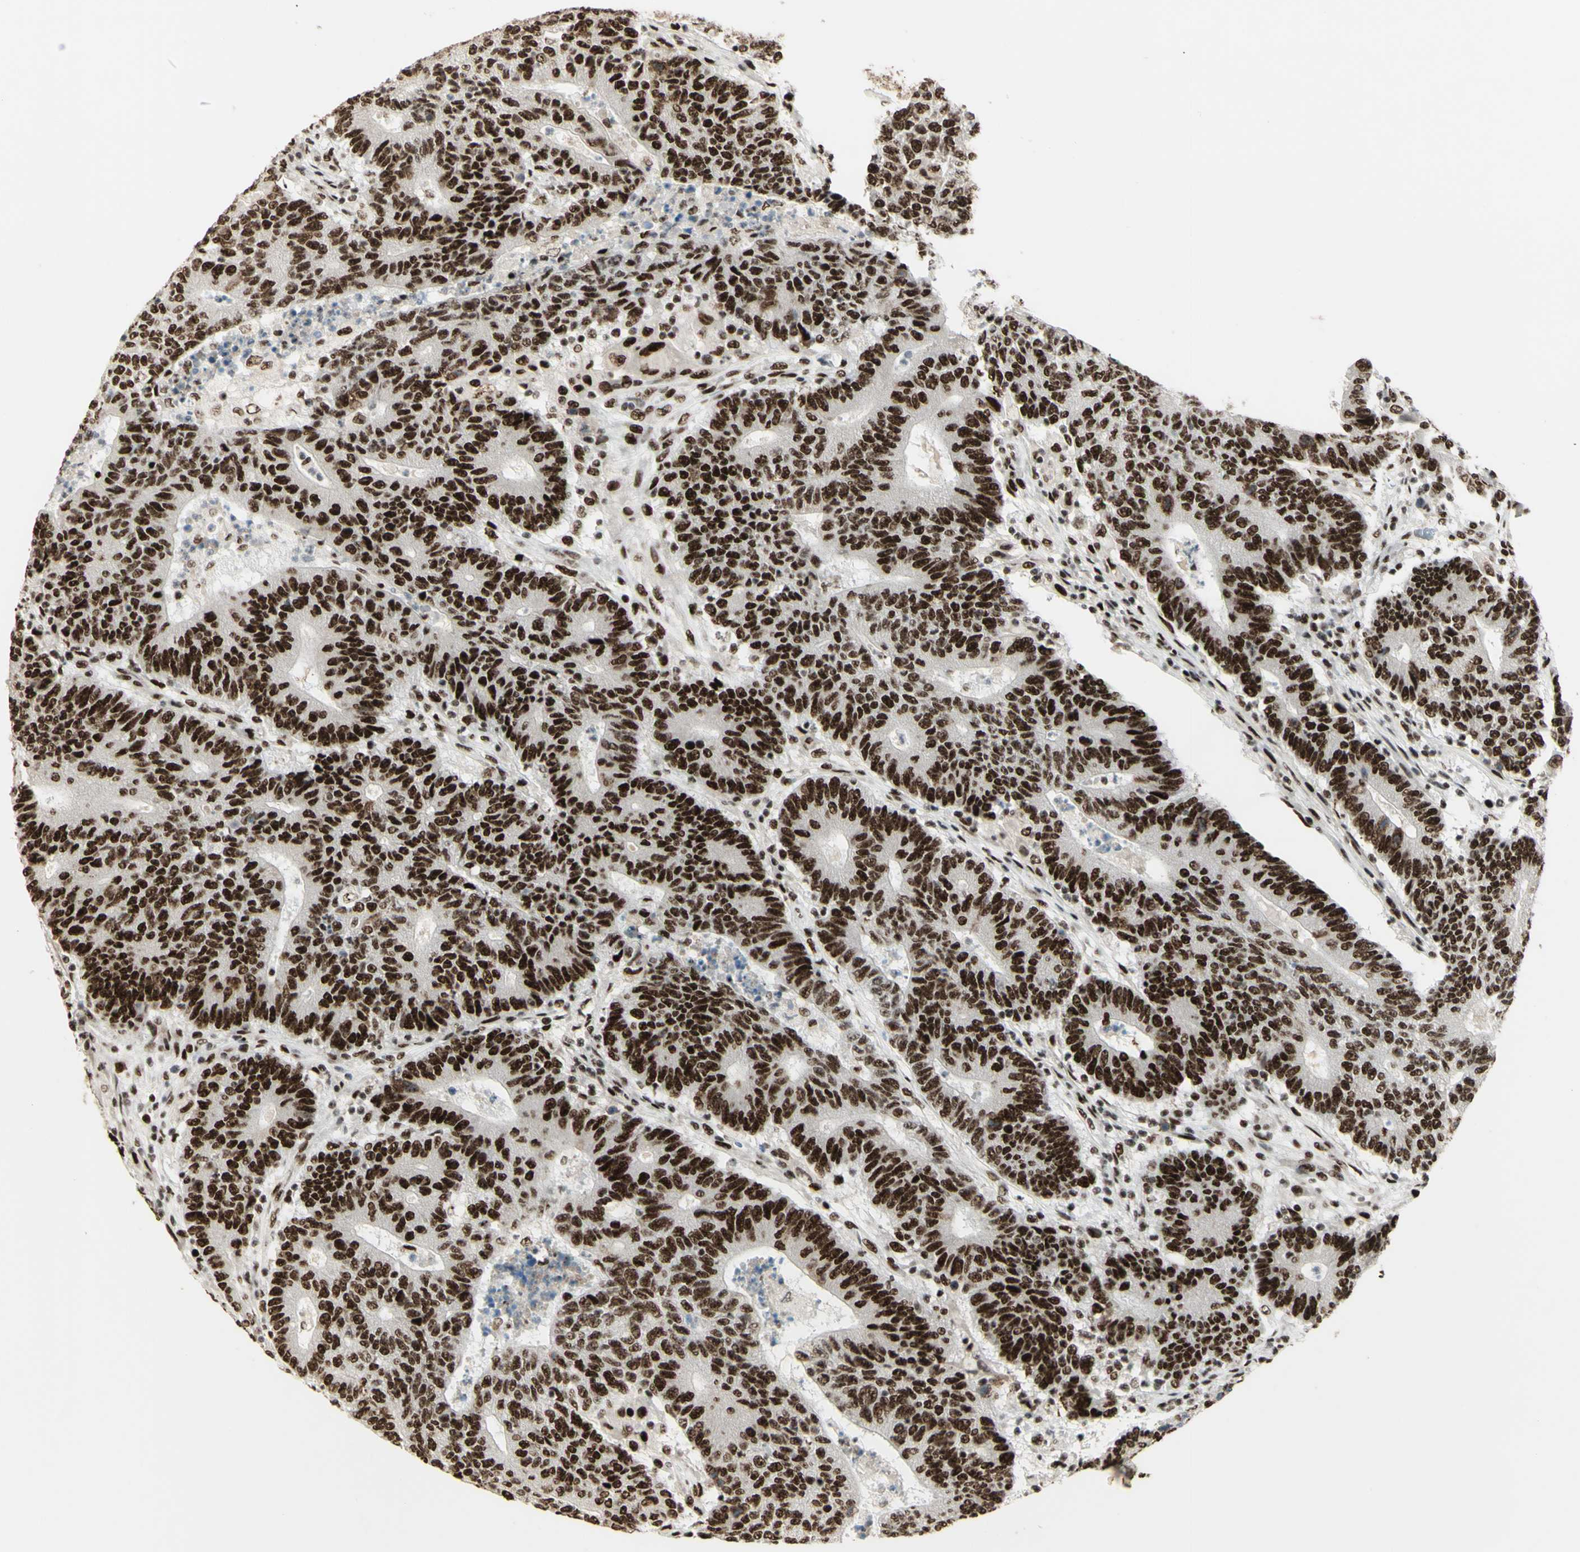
{"staining": {"intensity": "strong", "quantity": ">75%", "location": "nuclear"}, "tissue": "colorectal cancer", "cell_type": "Tumor cells", "image_type": "cancer", "snomed": [{"axis": "morphology", "description": "Normal tissue, NOS"}, {"axis": "morphology", "description": "Adenocarcinoma, NOS"}, {"axis": "topography", "description": "Colon"}], "caption": "Tumor cells exhibit high levels of strong nuclear expression in approximately >75% of cells in human colorectal cancer. (IHC, brightfield microscopy, high magnification).", "gene": "DHX9", "patient": {"sex": "female", "age": 75}}